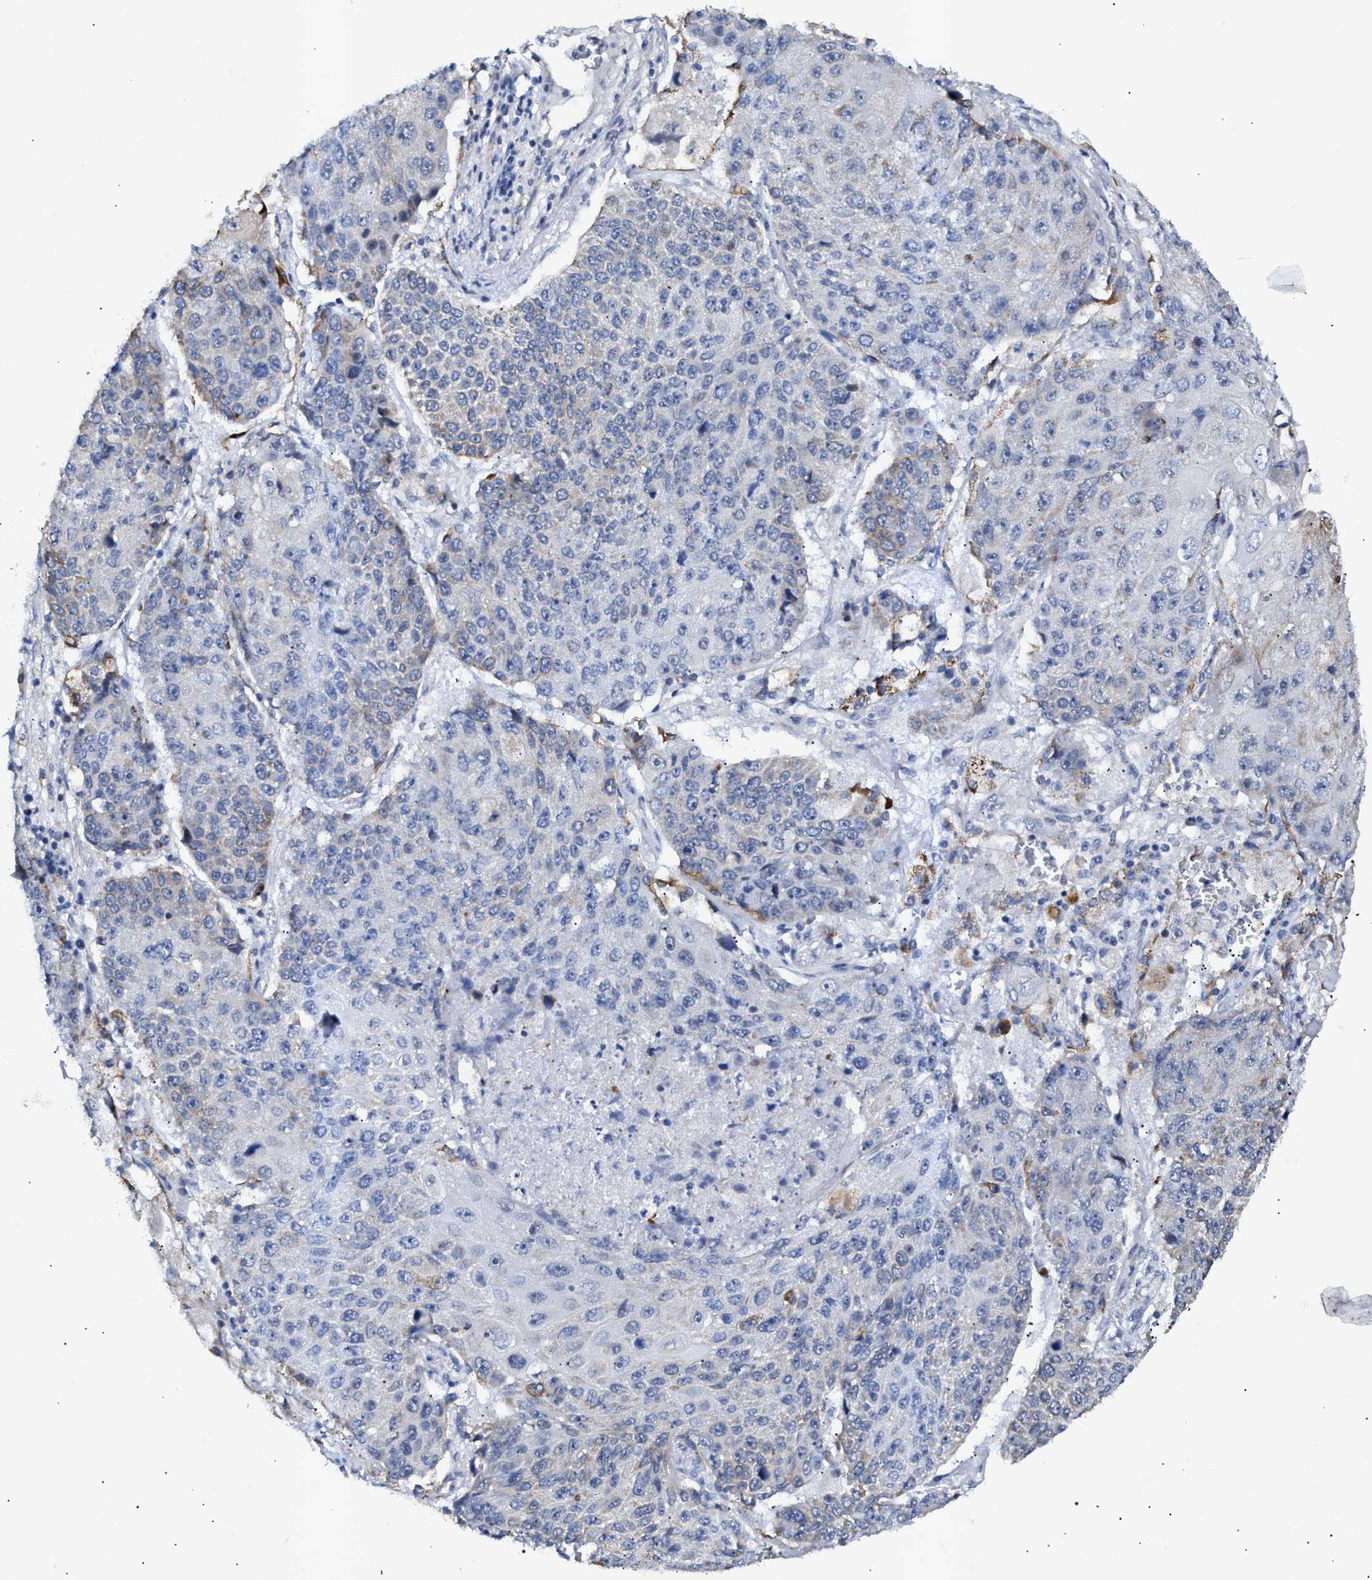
{"staining": {"intensity": "negative", "quantity": "none", "location": "none"}, "tissue": "lung cancer", "cell_type": "Tumor cells", "image_type": "cancer", "snomed": [{"axis": "morphology", "description": "Squamous cell carcinoma, NOS"}, {"axis": "topography", "description": "Lung"}], "caption": "Immunohistochemistry micrograph of human squamous cell carcinoma (lung) stained for a protein (brown), which reveals no staining in tumor cells.", "gene": "JAG1", "patient": {"sex": "male", "age": 61}}